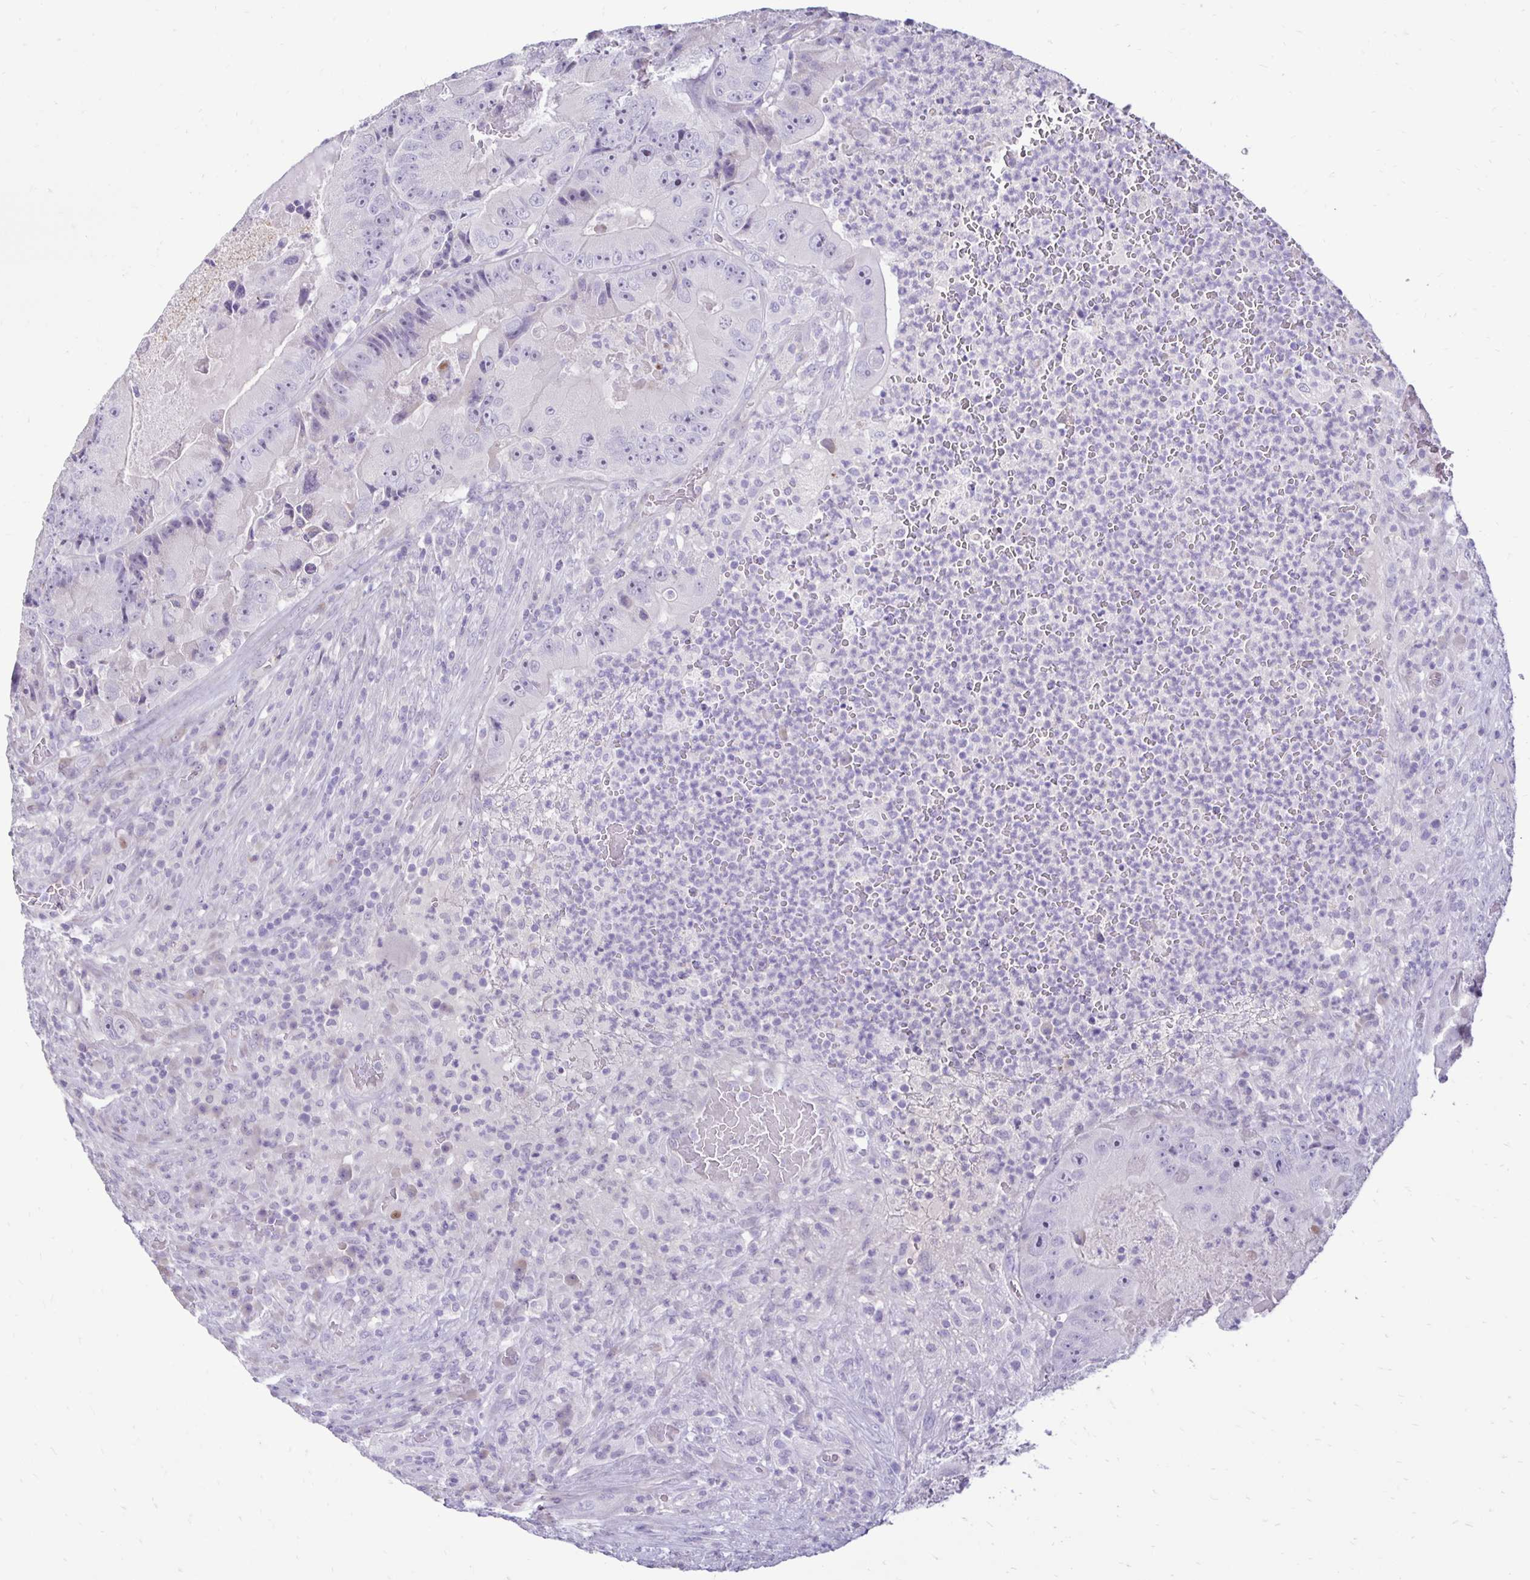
{"staining": {"intensity": "negative", "quantity": "none", "location": "none"}, "tissue": "colorectal cancer", "cell_type": "Tumor cells", "image_type": "cancer", "snomed": [{"axis": "morphology", "description": "Adenocarcinoma, NOS"}, {"axis": "topography", "description": "Colon"}], "caption": "DAB immunohistochemical staining of human adenocarcinoma (colorectal) demonstrates no significant expression in tumor cells.", "gene": "GAS2", "patient": {"sex": "female", "age": 86}}